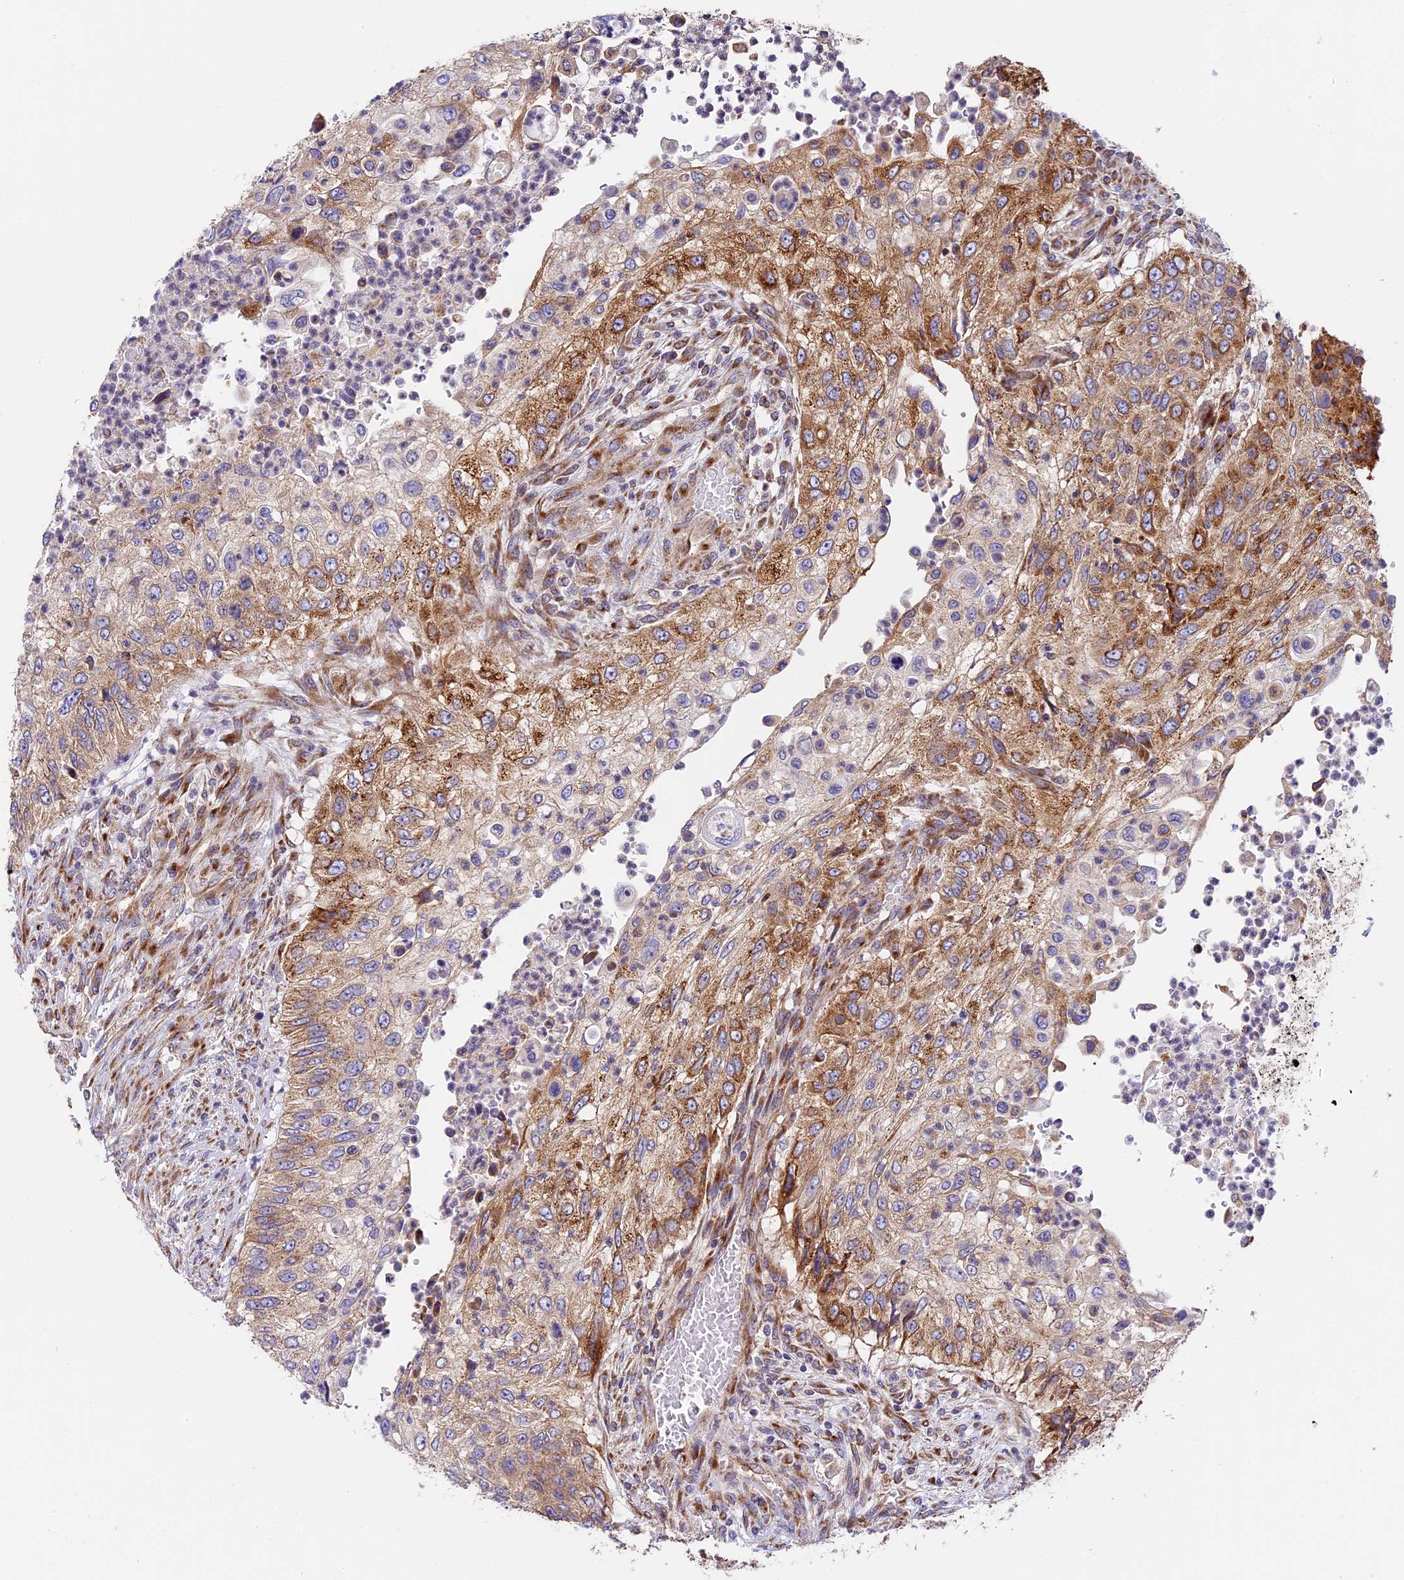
{"staining": {"intensity": "moderate", "quantity": "25%-75%", "location": "cytoplasmic/membranous"}, "tissue": "urothelial cancer", "cell_type": "Tumor cells", "image_type": "cancer", "snomed": [{"axis": "morphology", "description": "Urothelial carcinoma, High grade"}, {"axis": "topography", "description": "Urinary bladder"}], "caption": "High-magnification brightfield microscopy of high-grade urothelial carcinoma stained with DAB (3,3'-diaminobenzidine) (brown) and counterstained with hematoxylin (blue). tumor cells exhibit moderate cytoplasmic/membranous expression is appreciated in approximately25%-75% of cells.", "gene": "MRAS", "patient": {"sex": "female", "age": 60}}